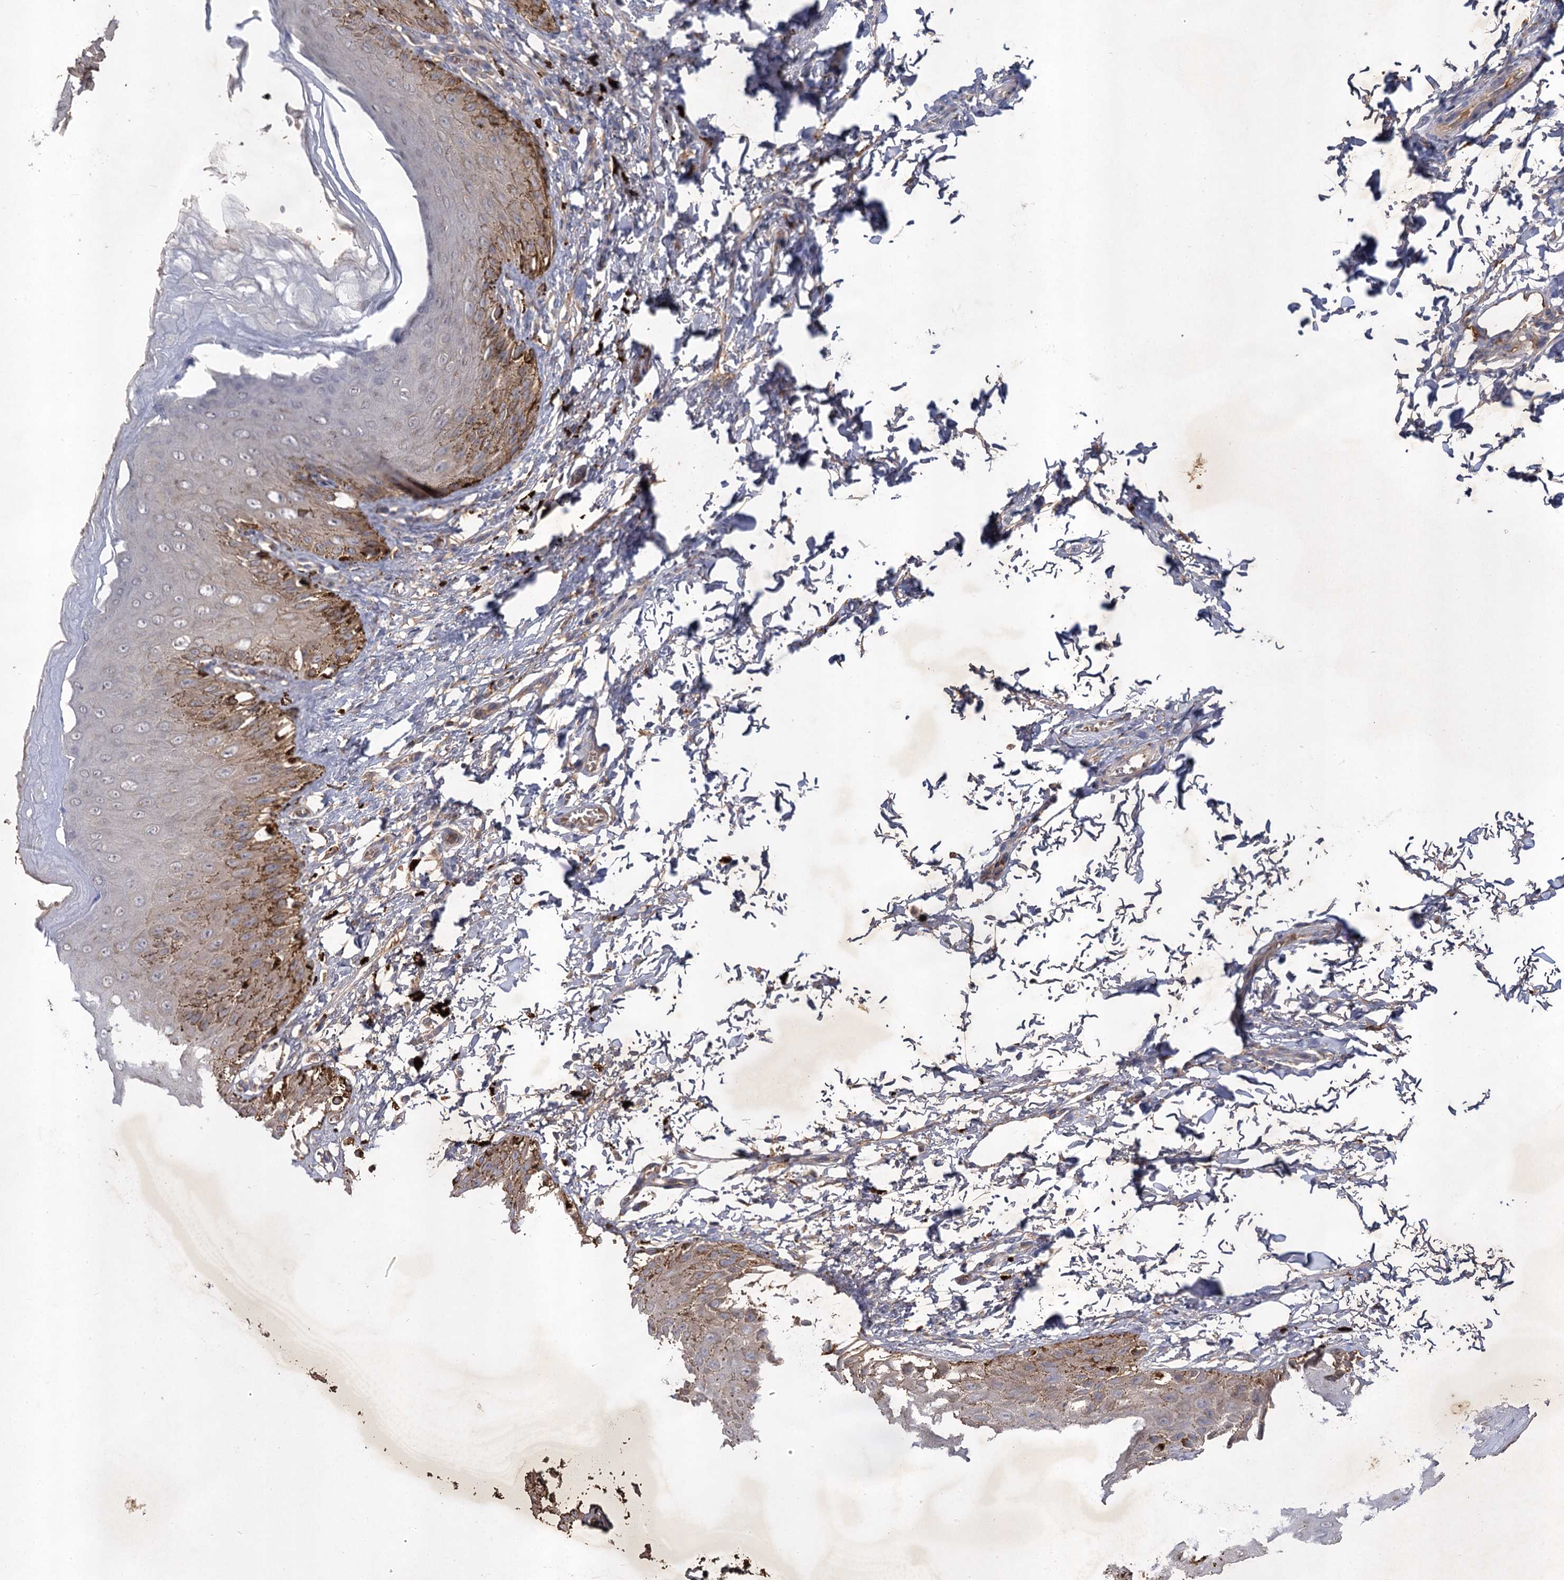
{"staining": {"intensity": "moderate", "quantity": "25%-75%", "location": "cytoplasmic/membranous"}, "tissue": "skin", "cell_type": "Epidermal cells", "image_type": "normal", "snomed": [{"axis": "morphology", "description": "Normal tissue, NOS"}, {"axis": "topography", "description": "Anal"}], "caption": "This image shows benign skin stained with immunohistochemistry (IHC) to label a protein in brown. The cytoplasmic/membranous of epidermal cells show moderate positivity for the protein. Nuclei are counter-stained blue.", "gene": "USP50", "patient": {"sex": "male", "age": 44}}